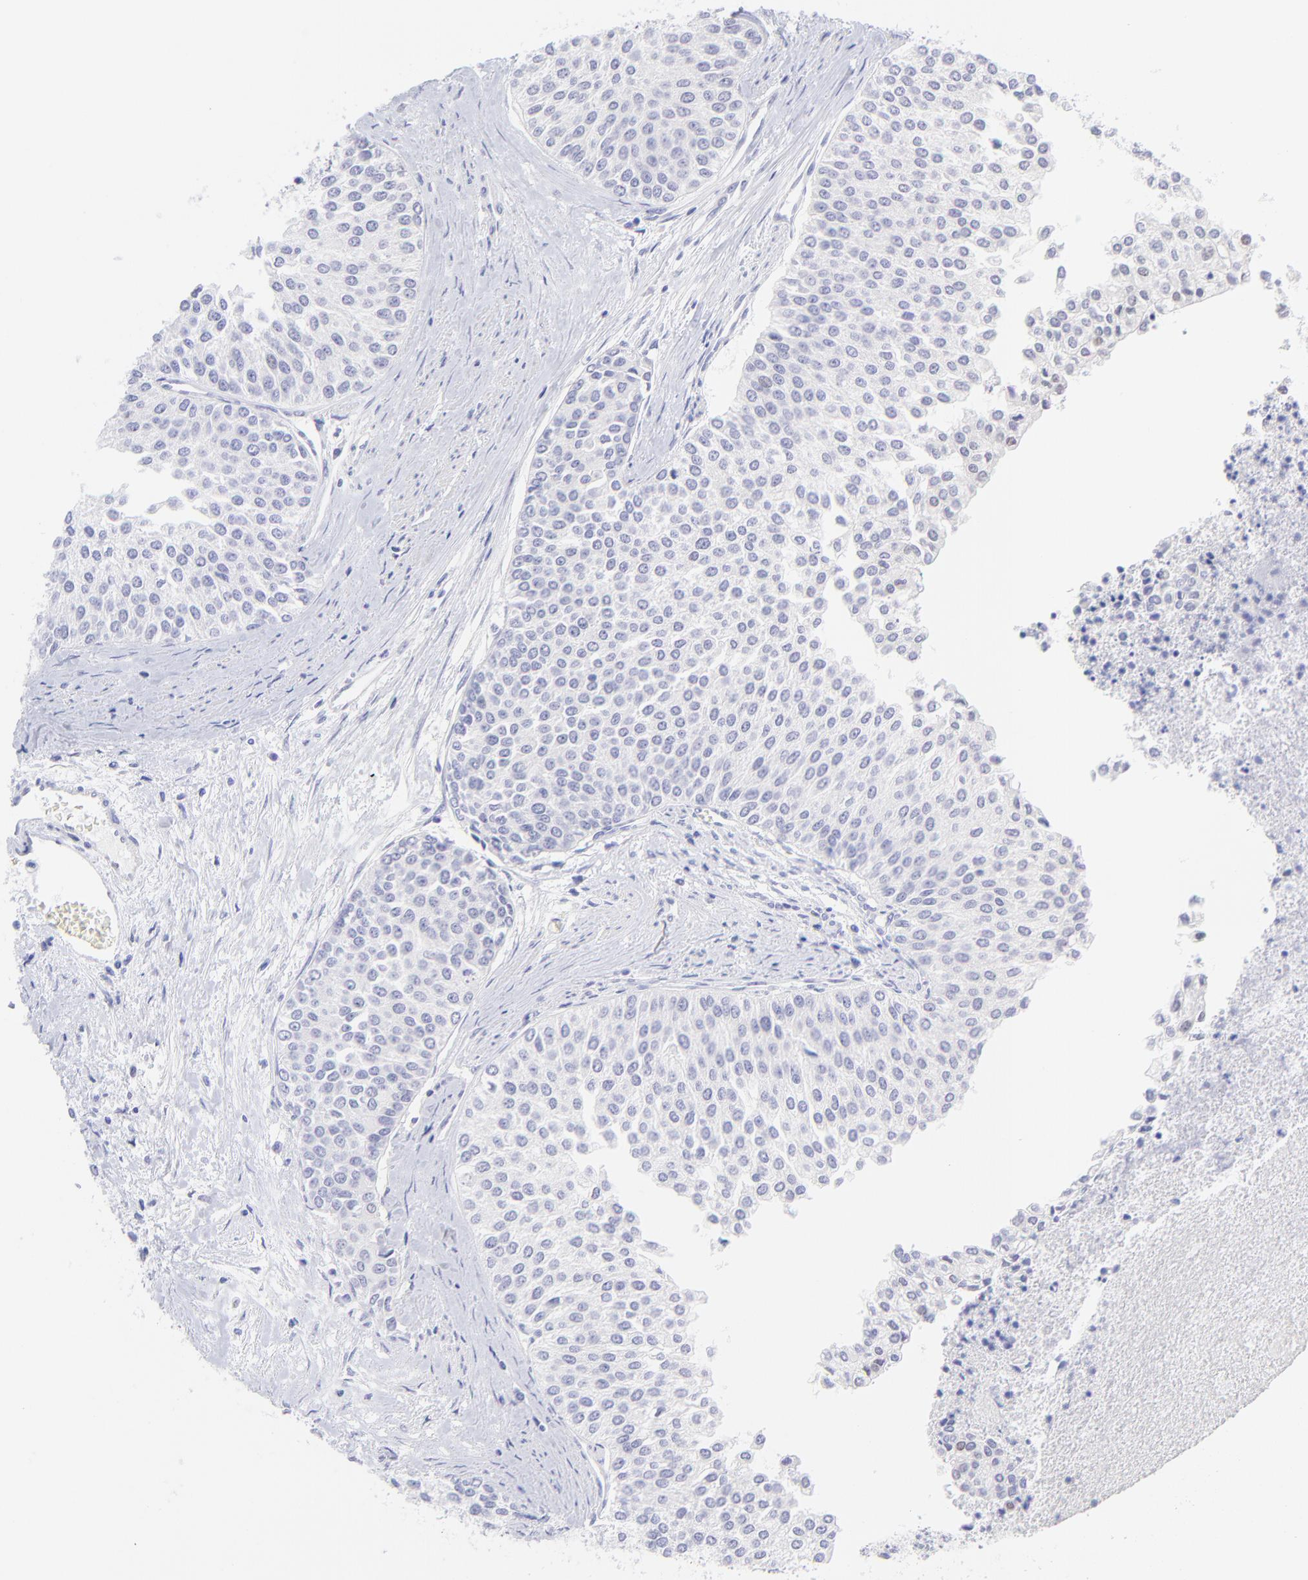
{"staining": {"intensity": "negative", "quantity": "none", "location": "none"}, "tissue": "urothelial cancer", "cell_type": "Tumor cells", "image_type": "cancer", "snomed": [{"axis": "morphology", "description": "Urothelial carcinoma, Low grade"}, {"axis": "topography", "description": "Urinary bladder"}], "caption": "An immunohistochemistry micrograph of urothelial cancer is shown. There is no staining in tumor cells of urothelial cancer. The staining was performed using DAB (3,3'-diaminobenzidine) to visualize the protein expression in brown, while the nuclei were stained in blue with hematoxylin (Magnification: 20x).", "gene": "KLF4", "patient": {"sex": "female", "age": 73}}